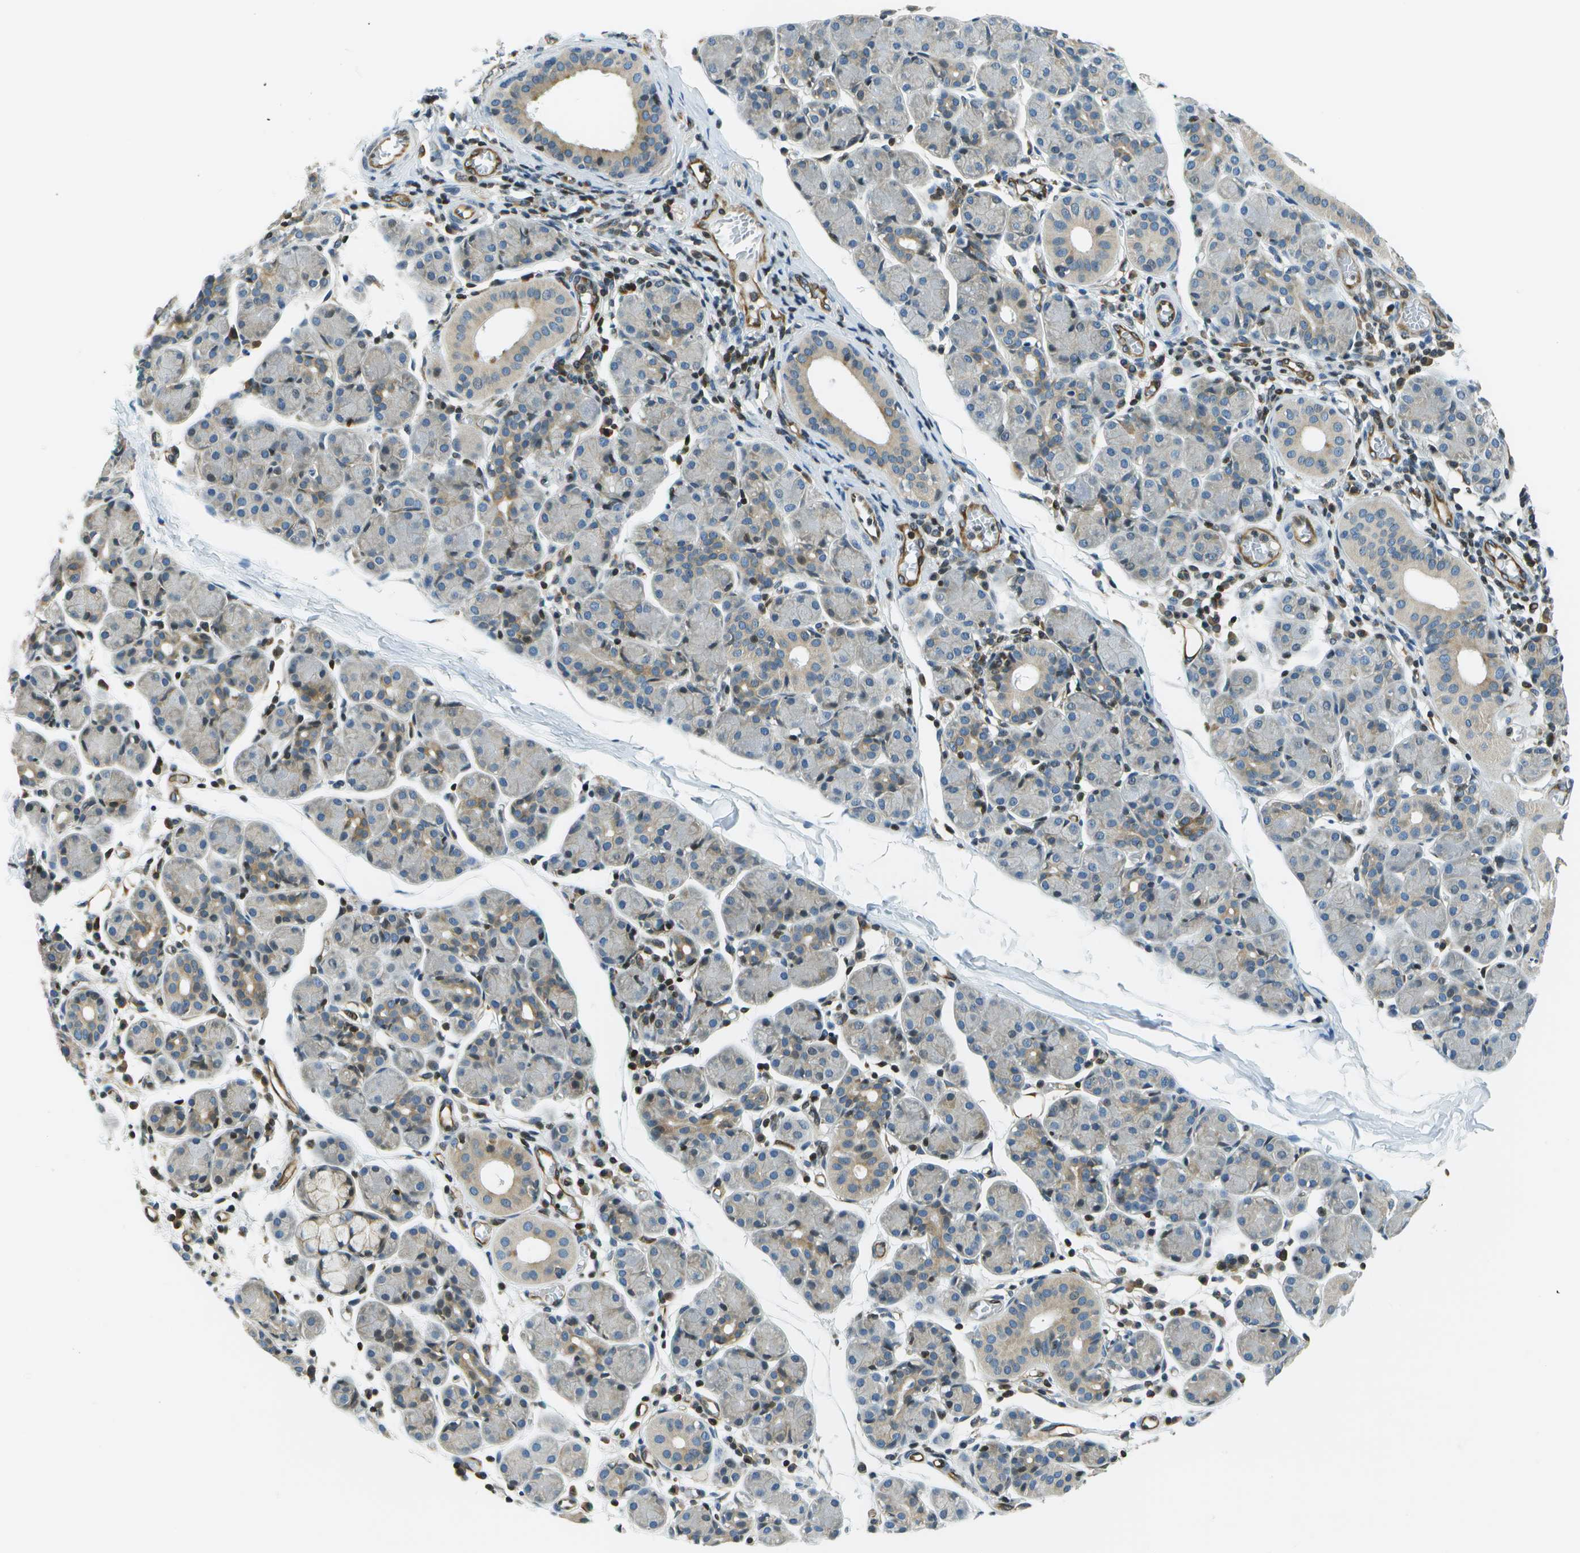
{"staining": {"intensity": "moderate", "quantity": "<25%", "location": "cytoplasmic/membranous"}, "tissue": "salivary gland", "cell_type": "Glandular cells", "image_type": "normal", "snomed": [{"axis": "morphology", "description": "Normal tissue, NOS"}, {"axis": "morphology", "description": "Inflammation, NOS"}, {"axis": "topography", "description": "Lymph node"}, {"axis": "topography", "description": "Salivary gland"}], "caption": "DAB immunohistochemical staining of benign human salivary gland reveals moderate cytoplasmic/membranous protein positivity in approximately <25% of glandular cells. (DAB IHC, brown staining for protein, blue staining for nuclei).", "gene": "ESYT1", "patient": {"sex": "male", "age": 3}}